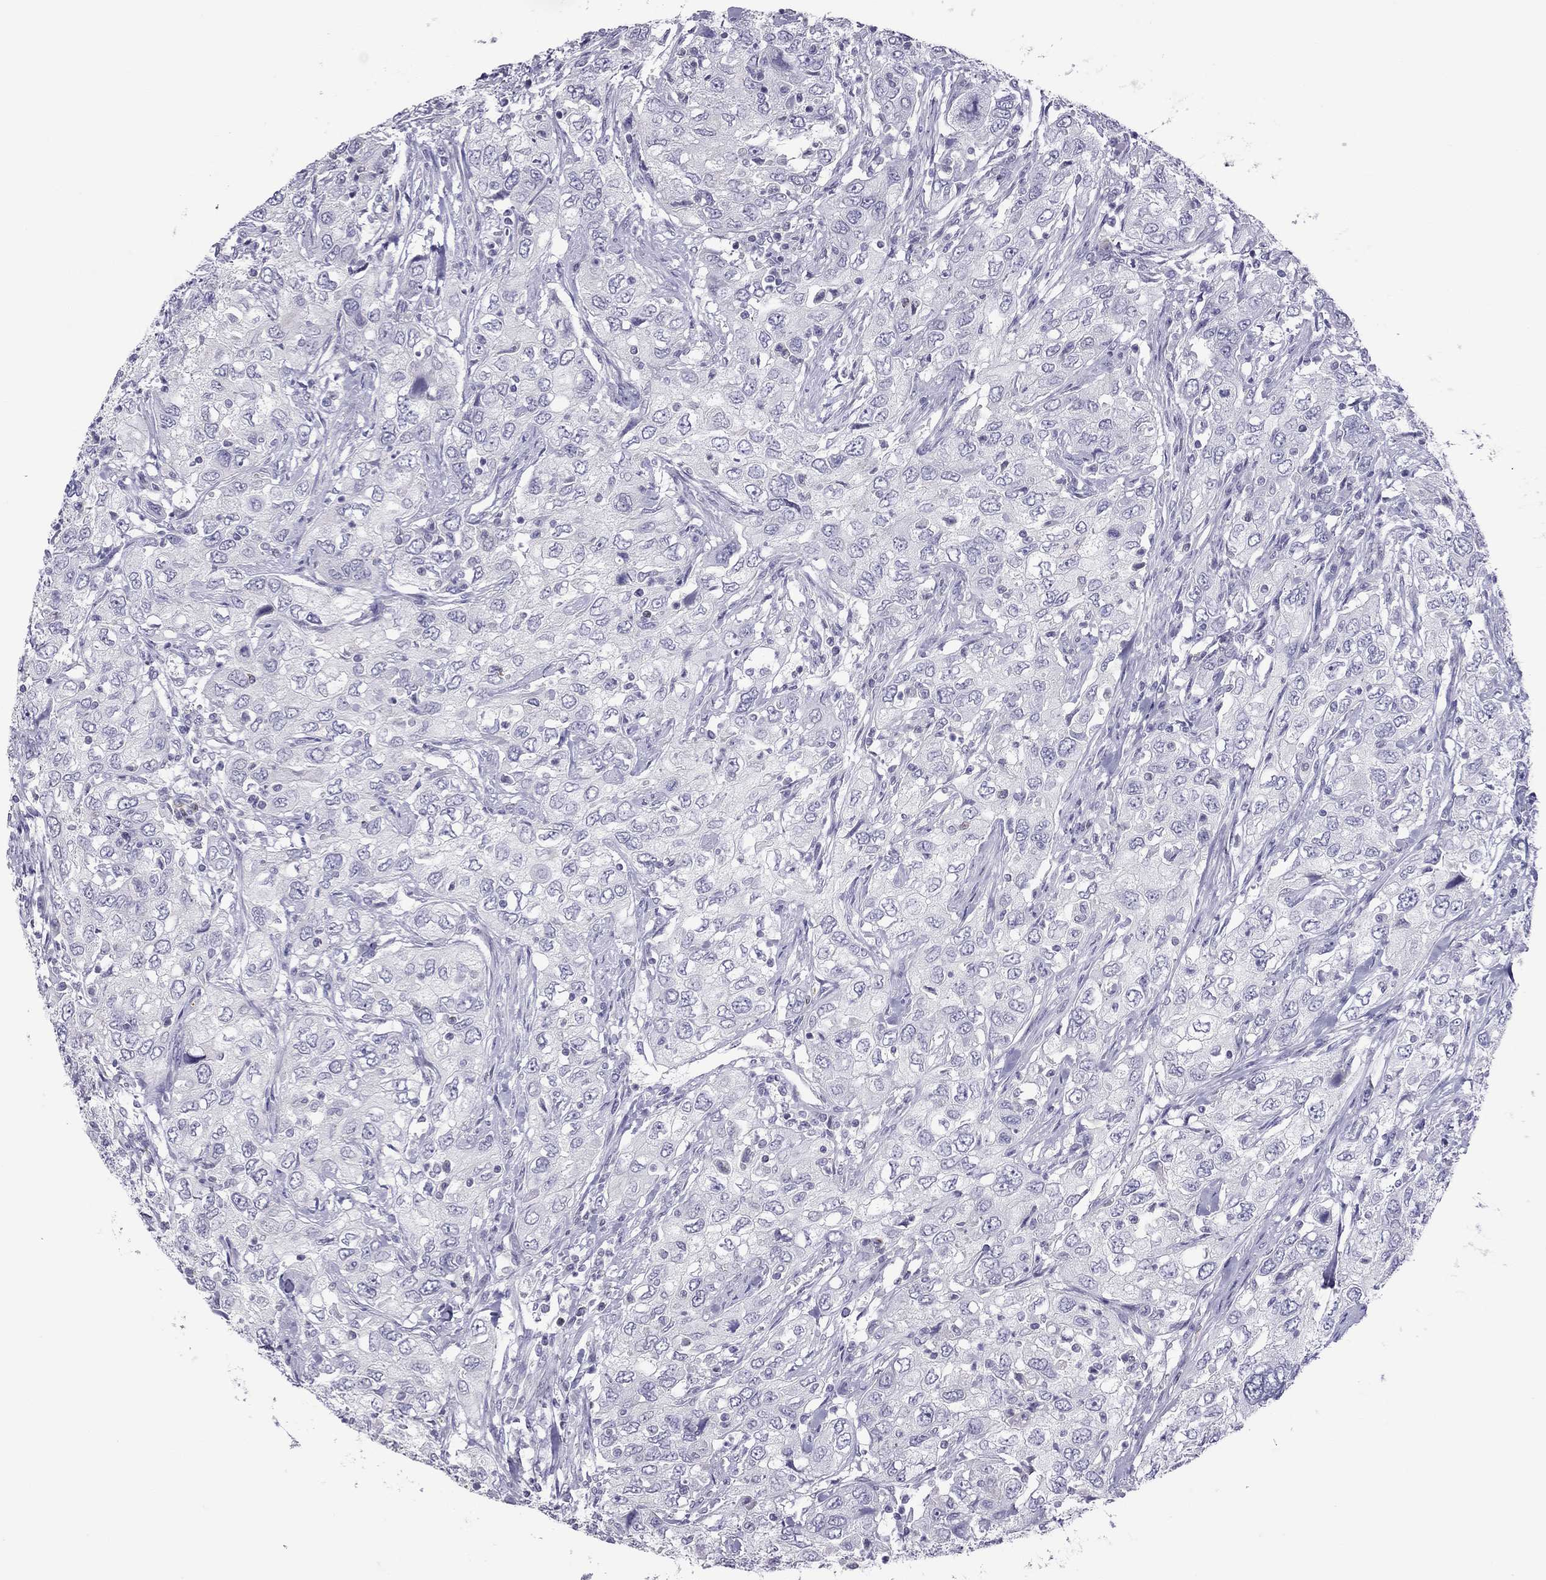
{"staining": {"intensity": "negative", "quantity": "none", "location": "none"}, "tissue": "urothelial cancer", "cell_type": "Tumor cells", "image_type": "cancer", "snomed": [{"axis": "morphology", "description": "Urothelial carcinoma, High grade"}, {"axis": "topography", "description": "Urinary bladder"}], "caption": "The IHC photomicrograph has no significant staining in tumor cells of urothelial cancer tissue. (Brightfield microscopy of DAB immunohistochemistry (IHC) at high magnification).", "gene": "TEX14", "patient": {"sex": "male", "age": 76}}